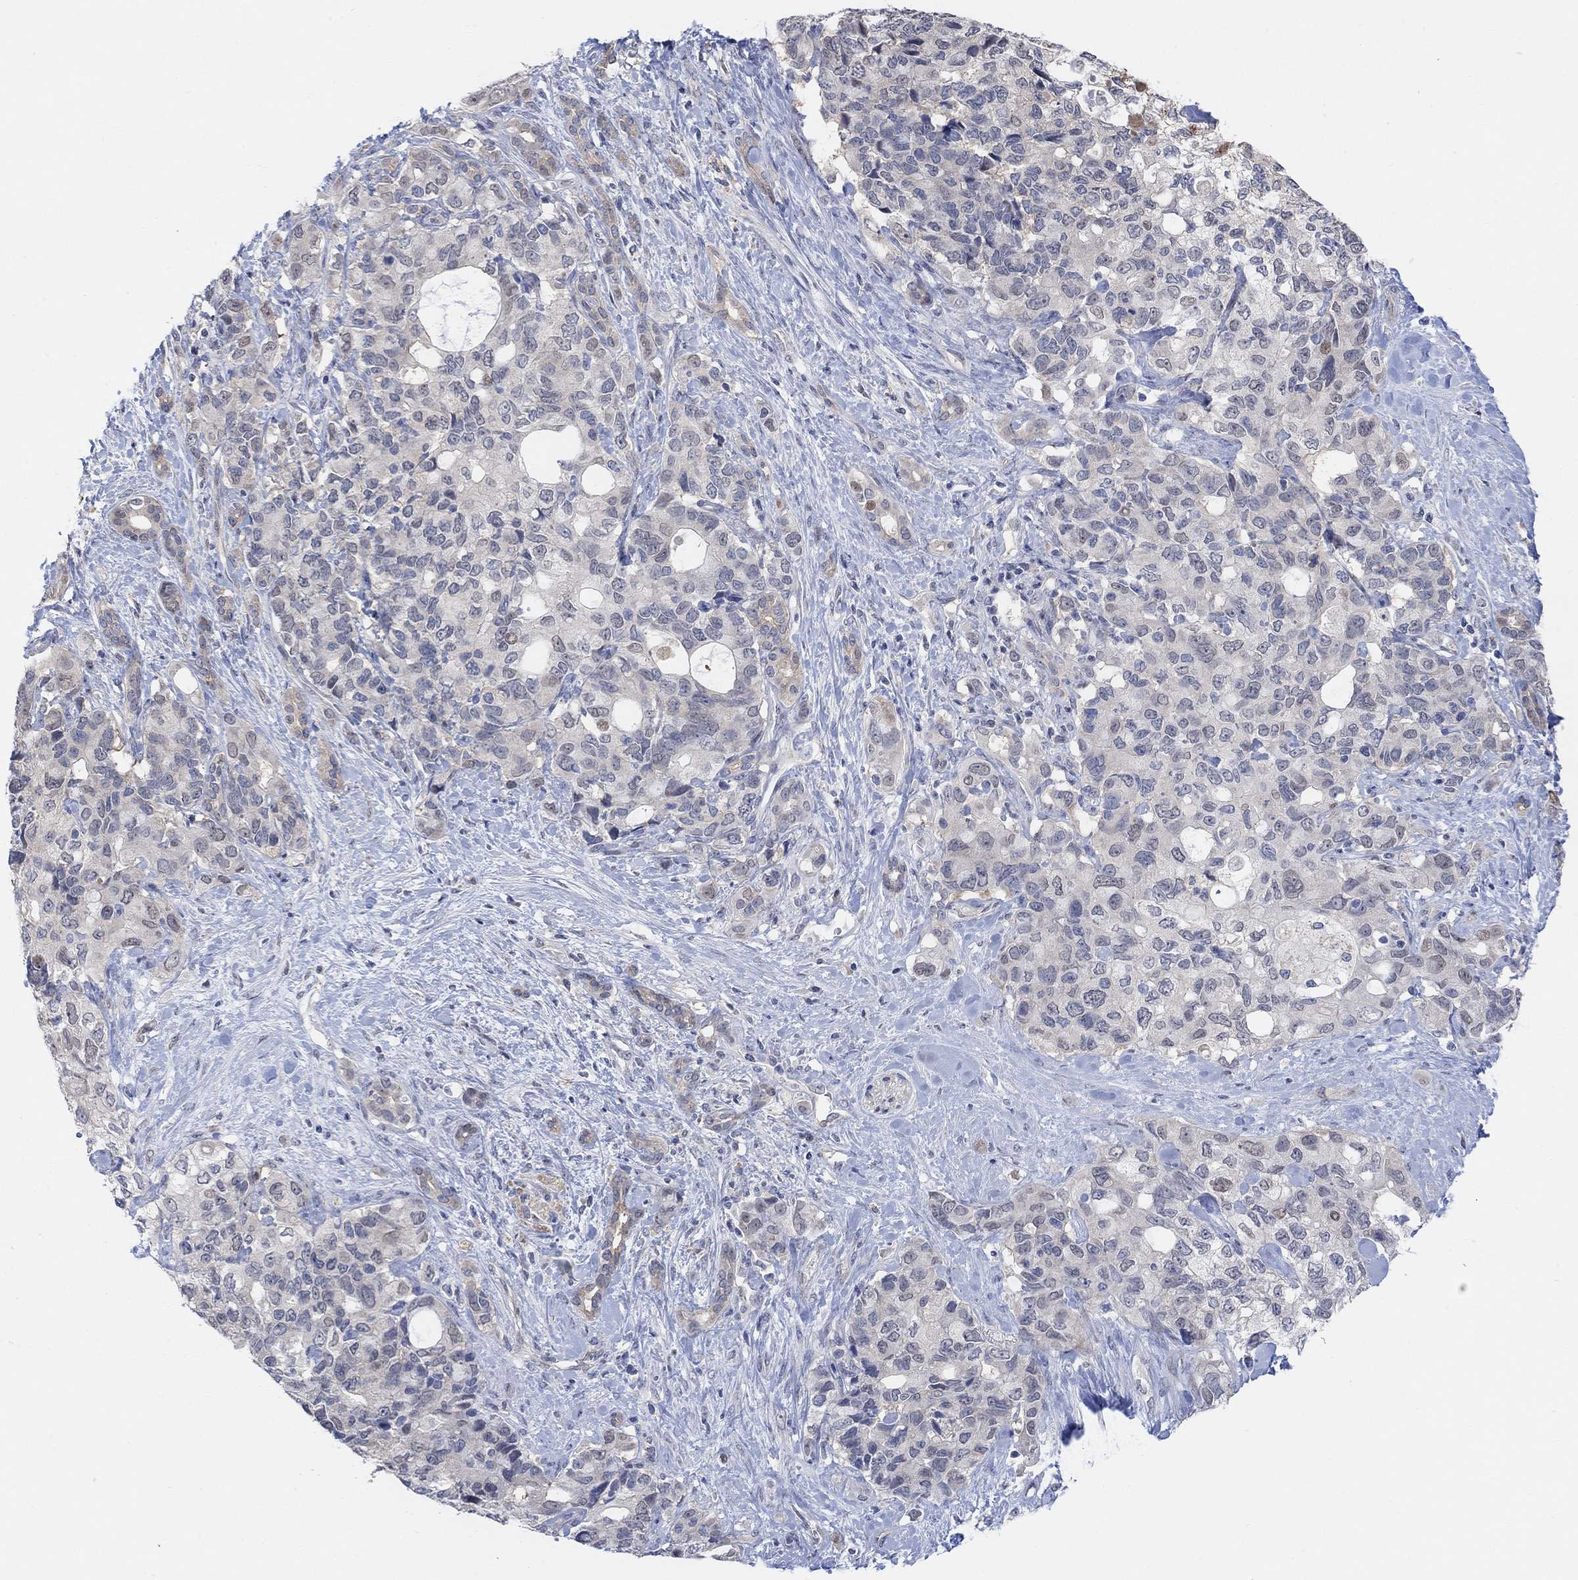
{"staining": {"intensity": "negative", "quantity": "none", "location": "none"}, "tissue": "pancreatic cancer", "cell_type": "Tumor cells", "image_type": "cancer", "snomed": [{"axis": "morphology", "description": "Adenocarcinoma, NOS"}, {"axis": "topography", "description": "Pancreas"}], "caption": "Tumor cells are negative for protein expression in human pancreatic cancer (adenocarcinoma).", "gene": "CNTF", "patient": {"sex": "female", "age": 56}}